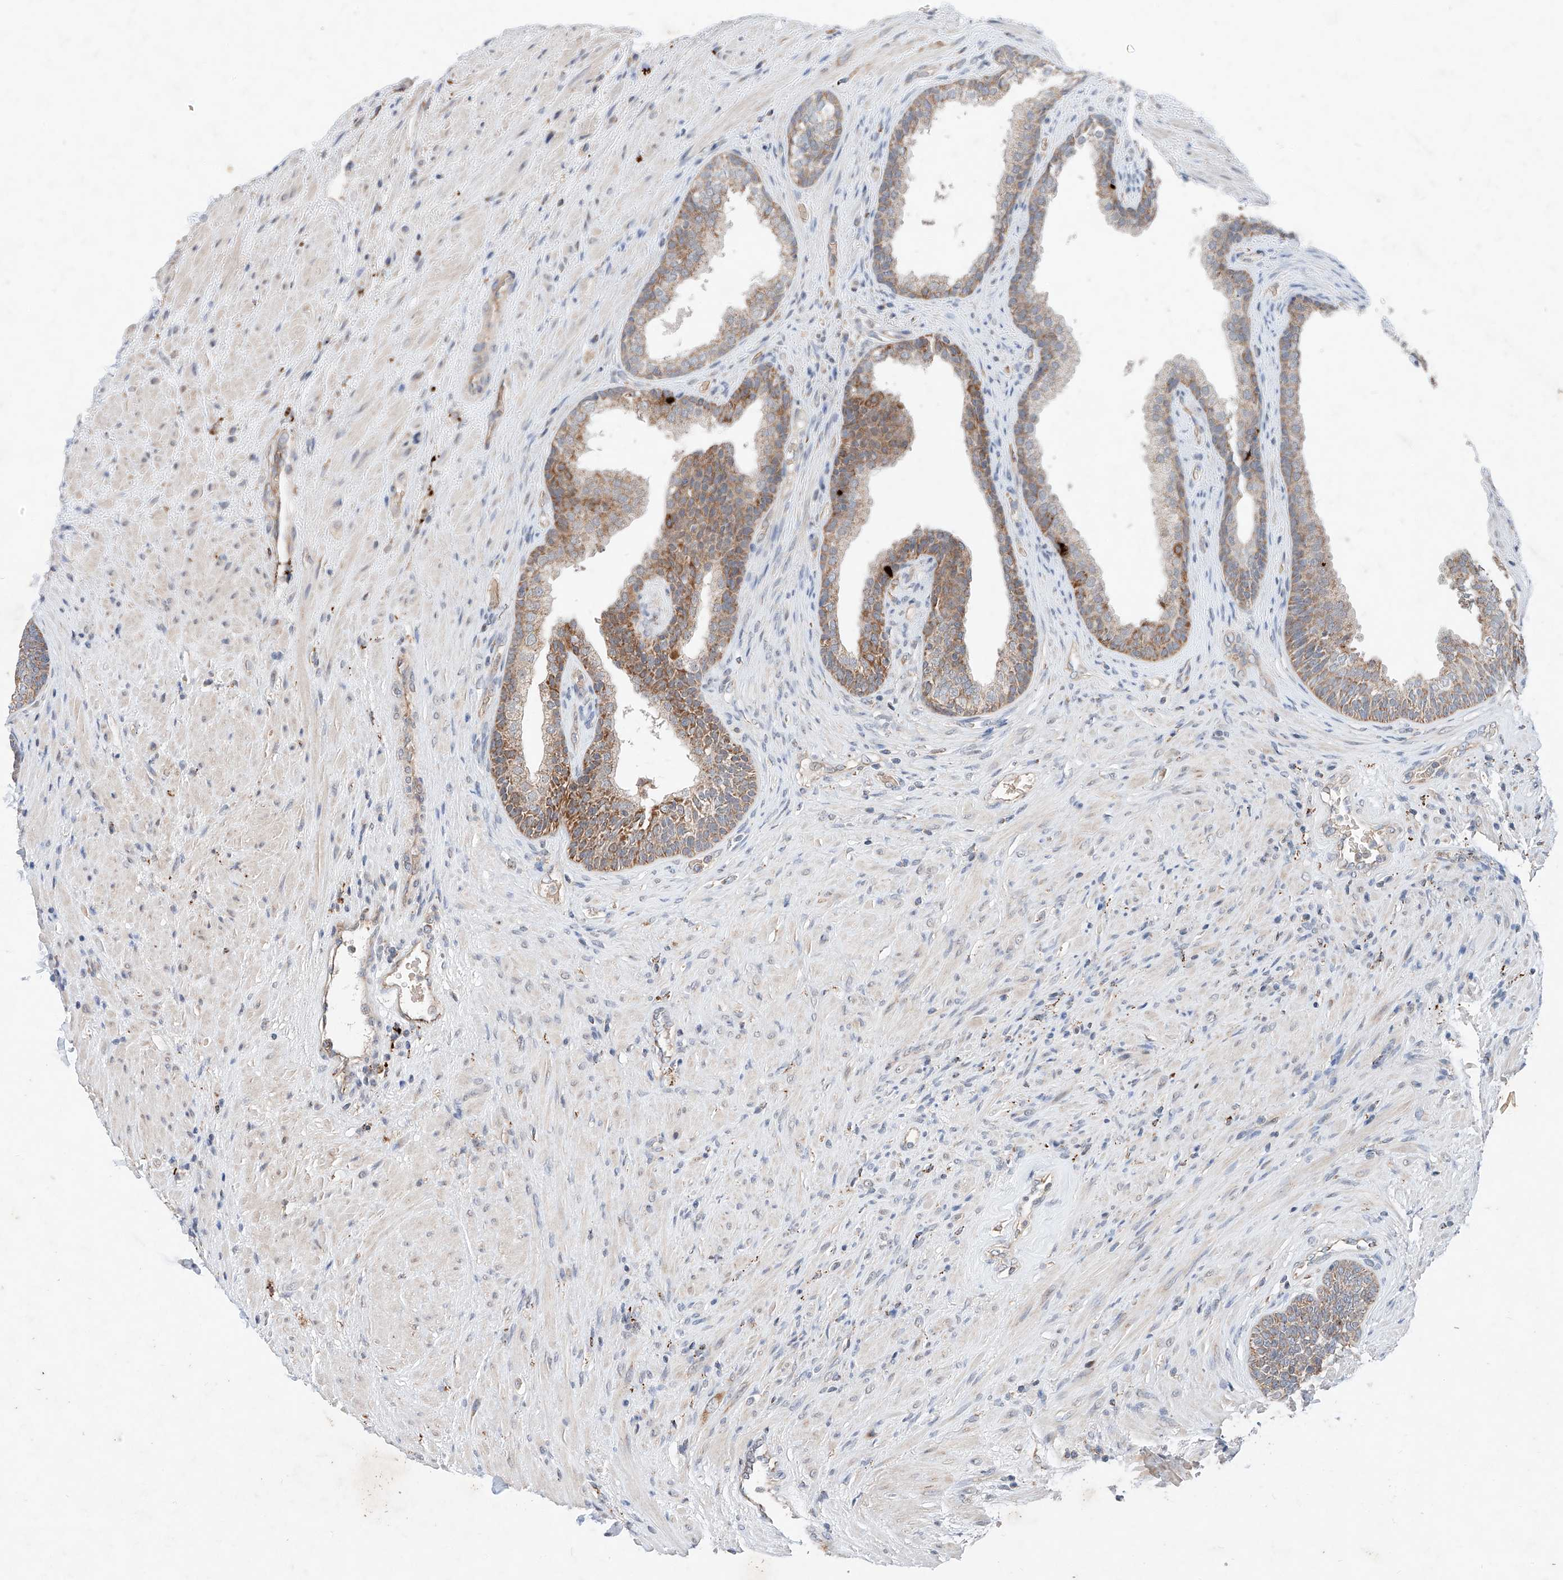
{"staining": {"intensity": "moderate", "quantity": "25%-75%", "location": "cytoplasmic/membranous"}, "tissue": "prostate", "cell_type": "Glandular cells", "image_type": "normal", "snomed": [{"axis": "morphology", "description": "Normal tissue, NOS"}, {"axis": "topography", "description": "Prostate"}], "caption": "Immunohistochemical staining of normal human prostate displays 25%-75% levels of moderate cytoplasmic/membranous protein positivity in about 25%-75% of glandular cells.", "gene": "FASTK", "patient": {"sex": "male", "age": 76}}